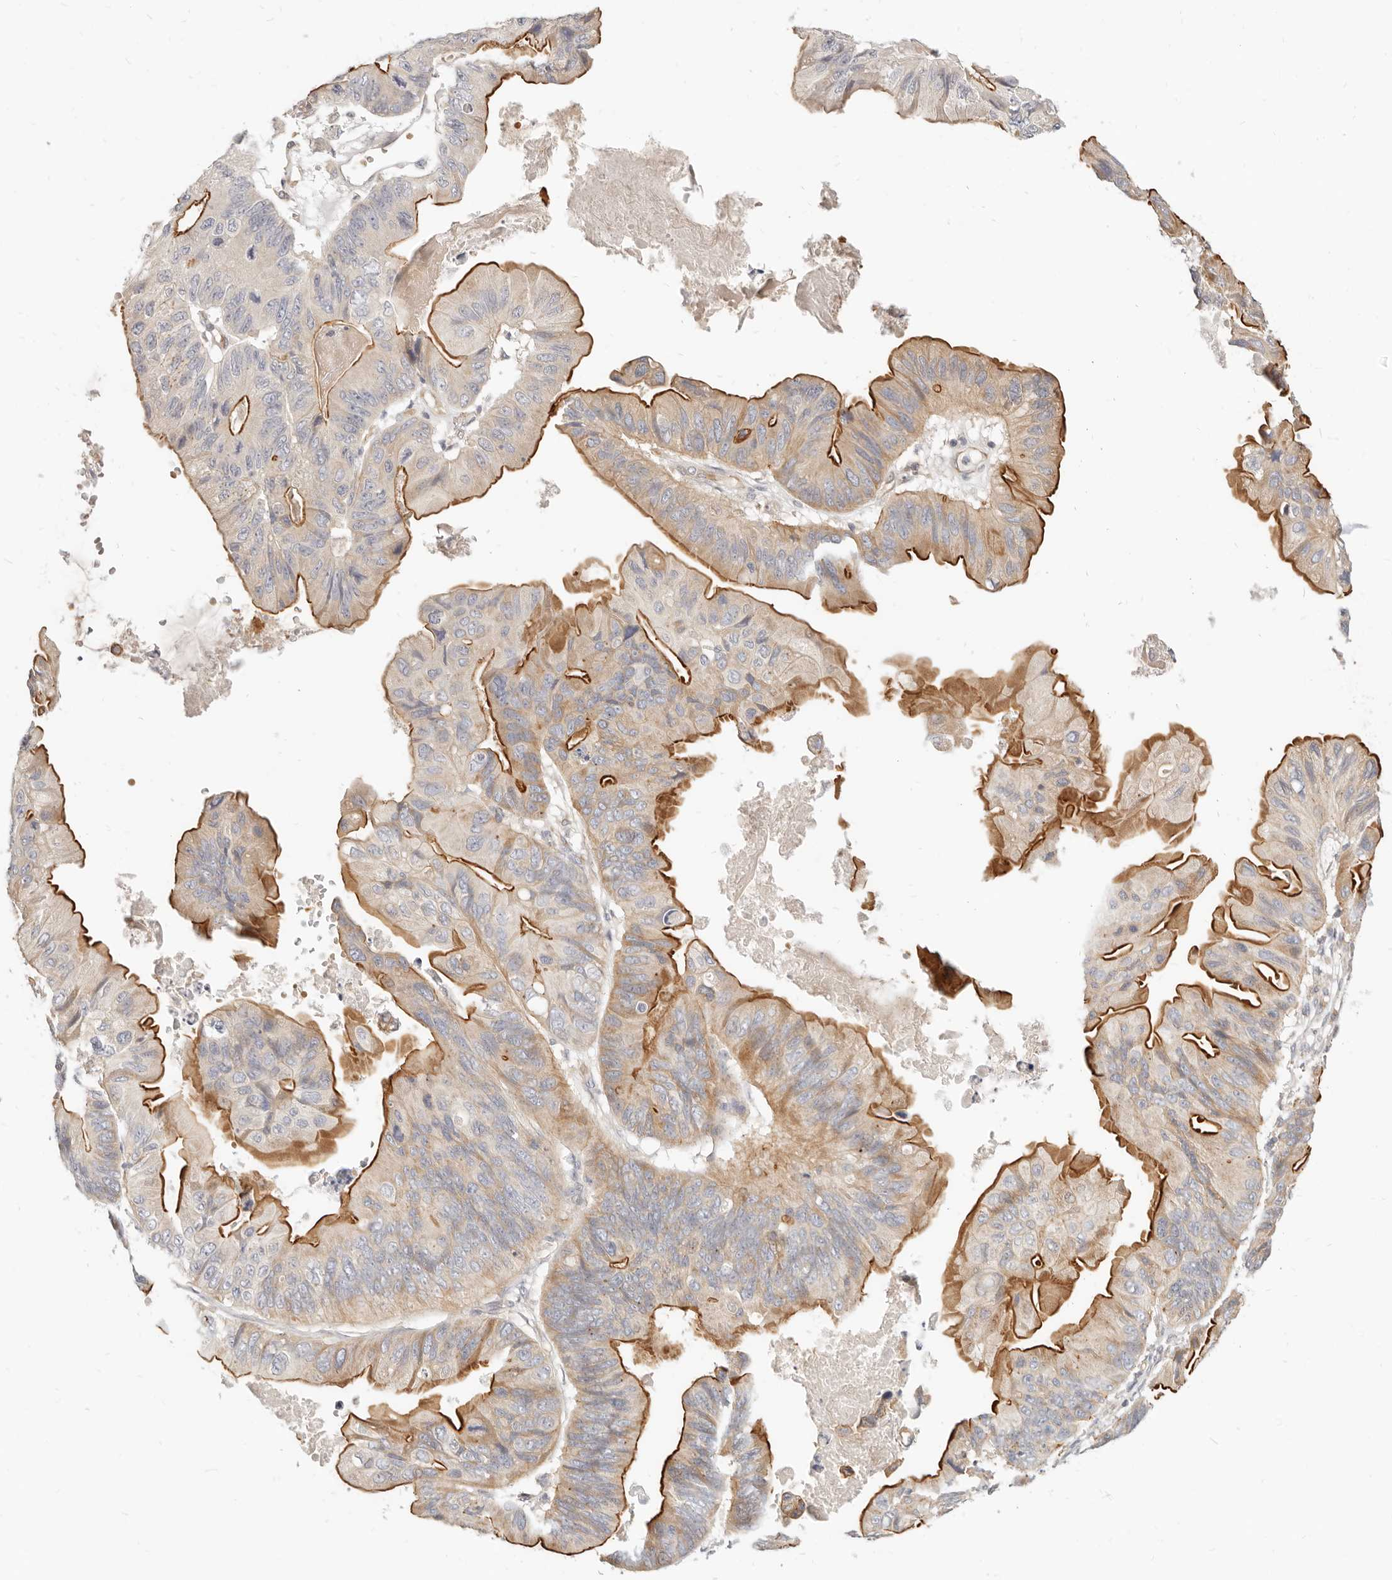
{"staining": {"intensity": "strong", "quantity": "25%-75%", "location": "cytoplasmic/membranous"}, "tissue": "ovarian cancer", "cell_type": "Tumor cells", "image_type": "cancer", "snomed": [{"axis": "morphology", "description": "Cystadenocarcinoma, mucinous, NOS"}, {"axis": "topography", "description": "Ovary"}], "caption": "Ovarian cancer (mucinous cystadenocarcinoma) stained with a protein marker shows strong staining in tumor cells.", "gene": "LTB4R2", "patient": {"sex": "female", "age": 61}}